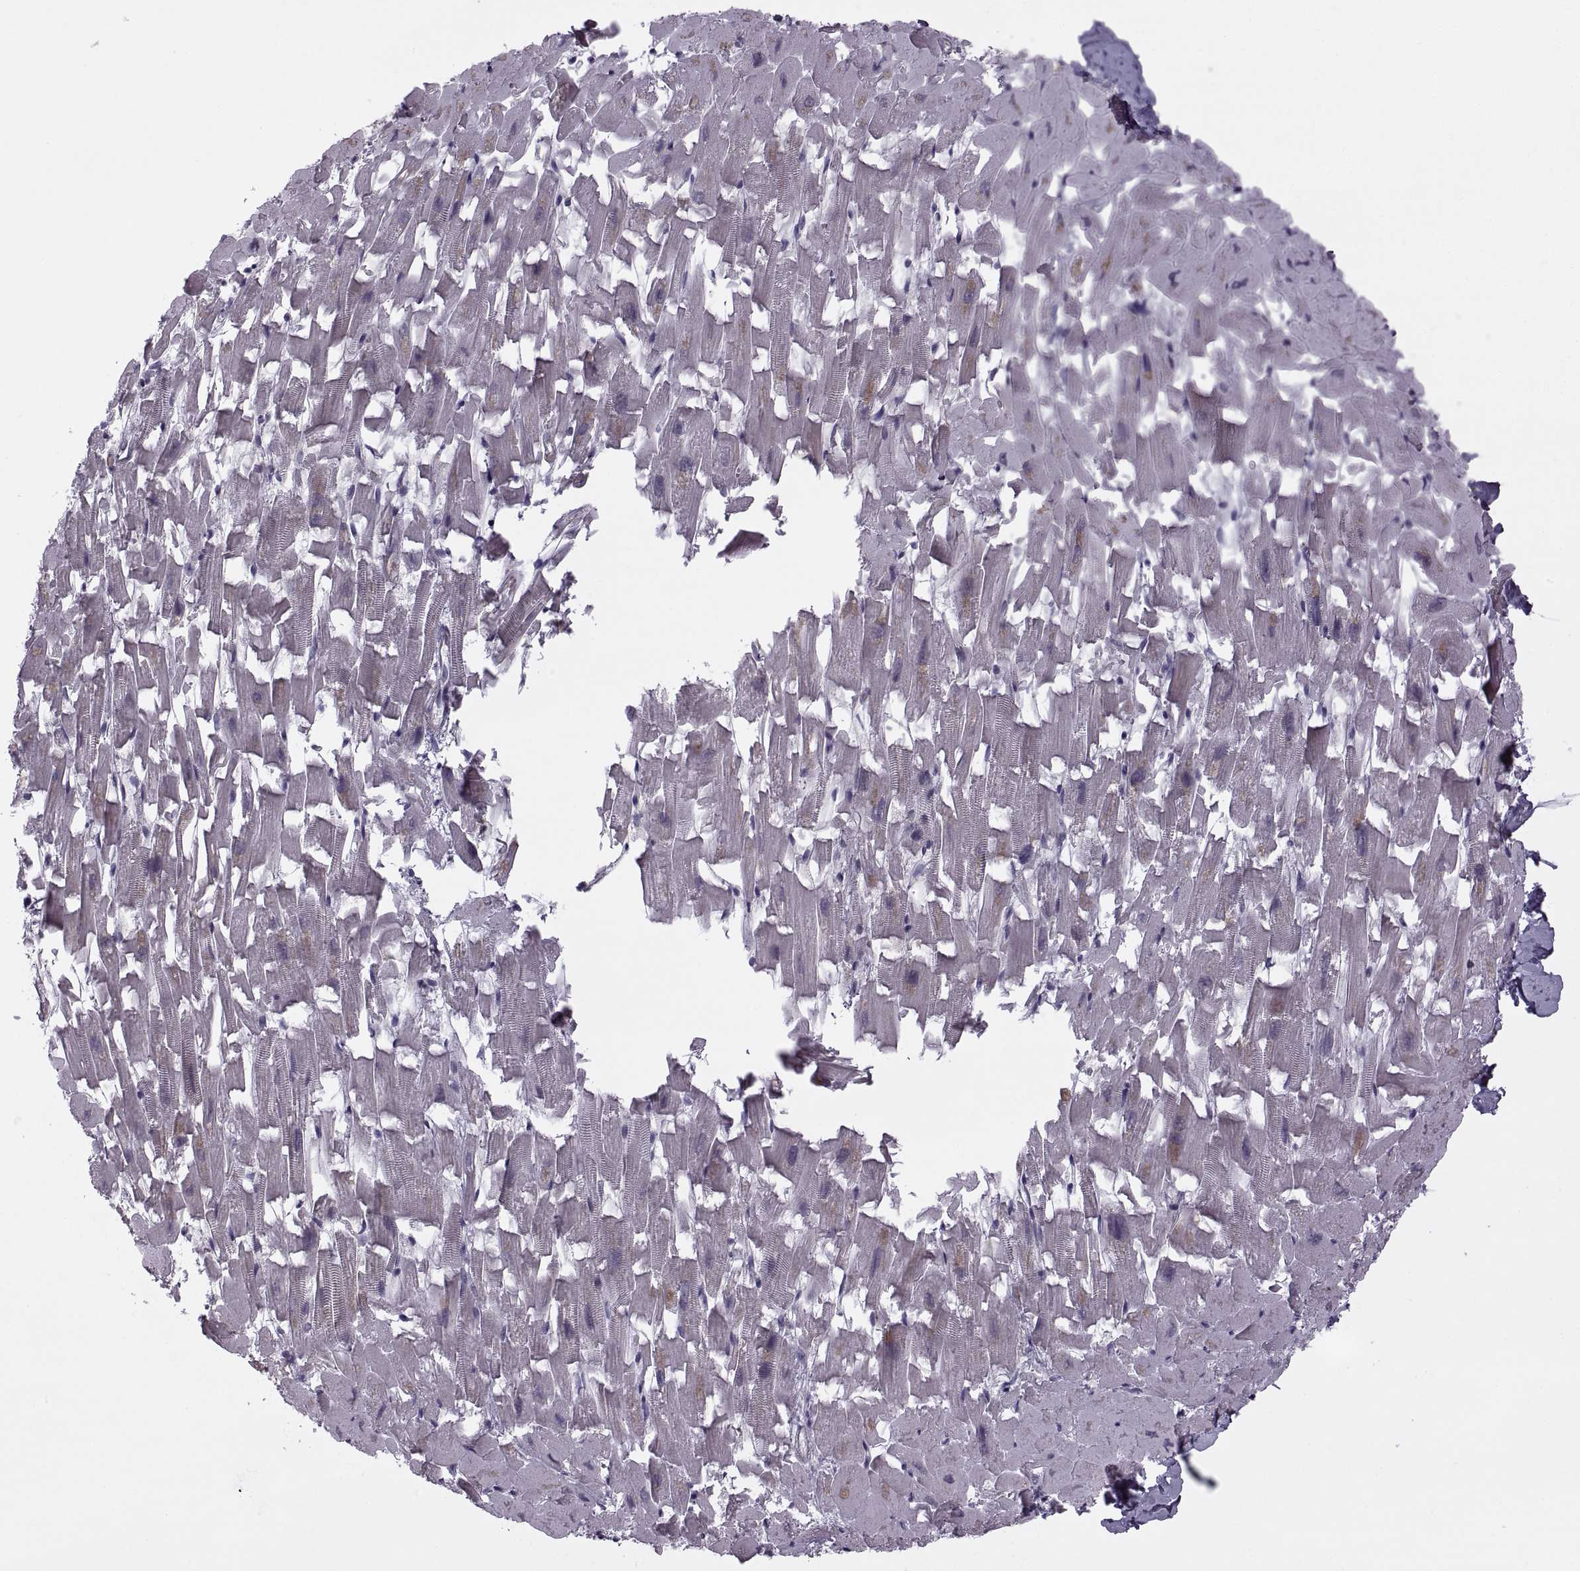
{"staining": {"intensity": "negative", "quantity": "none", "location": "none"}, "tissue": "heart muscle", "cell_type": "Cardiomyocytes", "image_type": "normal", "snomed": [{"axis": "morphology", "description": "Normal tissue, NOS"}, {"axis": "topography", "description": "Heart"}], "caption": "The micrograph demonstrates no staining of cardiomyocytes in normal heart muscle.", "gene": "RIPK4", "patient": {"sex": "female", "age": 64}}